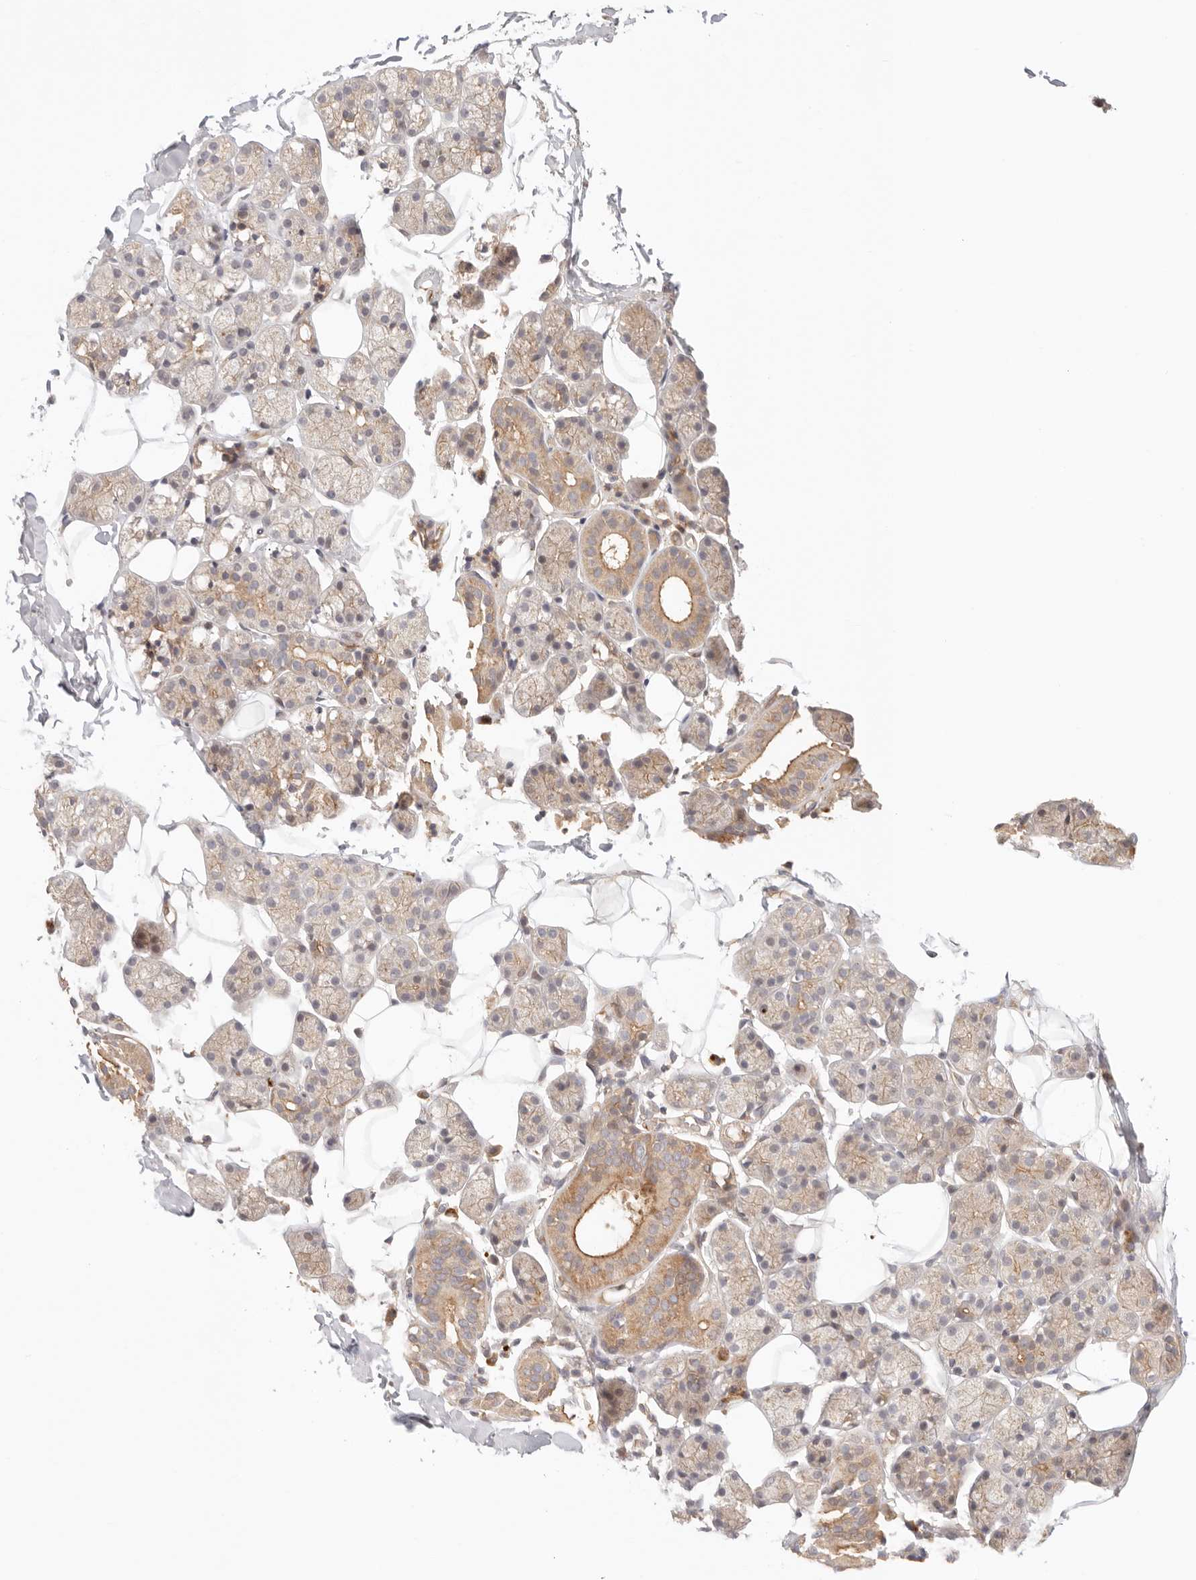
{"staining": {"intensity": "moderate", "quantity": "25%-75%", "location": "cytoplasmic/membranous"}, "tissue": "salivary gland", "cell_type": "Glandular cells", "image_type": "normal", "snomed": [{"axis": "morphology", "description": "Normal tissue, NOS"}, {"axis": "topography", "description": "Salivary gland"}], "caption": "Immunohistochemistry staining of benign salivary gland, which demonstrates medium levels of moderate cytoplasmic/membranous positivity in about 25%-75% of glandular cells indicating moderate cytoplasmic/membranous protein staining. The staining was performed using DAB (3,3'-diaminobenzidine) (brown) for protein detection and nuclei were counterstained in hematoxylin (blue).", "gene": "IL1R2", "patient": {"sex": "female", "age": 33}}